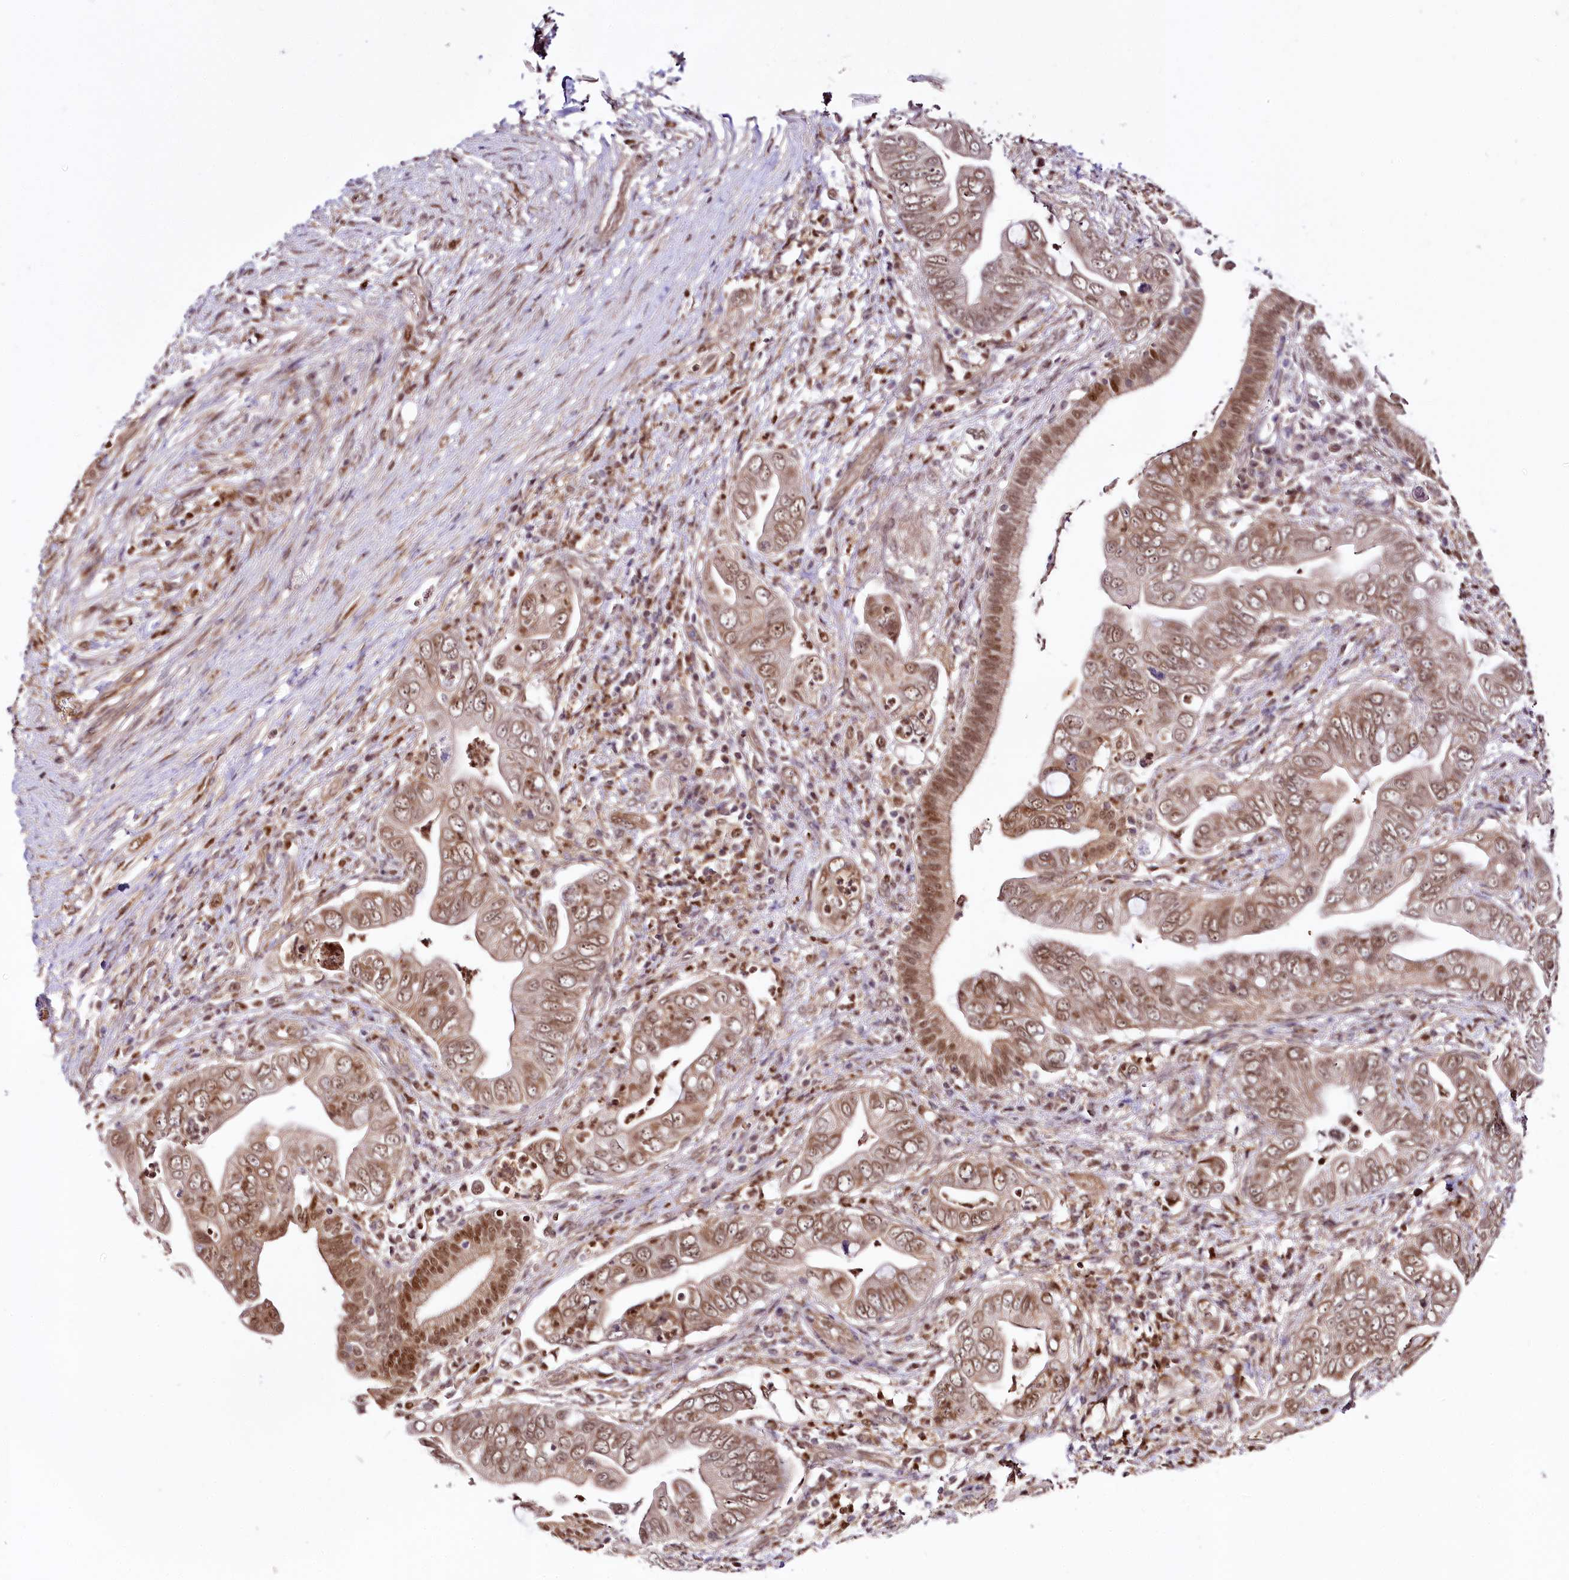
{"staining": {"intensity": "moderate", "quantity": ">75%", "location": "nuclear"}, "tissue": "pancreatic cancer", "cell_type": "Tumor cells", "image_type": "cancer", "snomed": [{"axis": "morphology", "description": "Adenocarcinoma, NOS"}, {"axis": "topography", "description": "Pancreas"}], "caption": "This is an image of immunohistochemistry (IHC) staining of pancreatic cancer, which shows moderate expression in the nuclear of tumor cells.", "gene": "GNL3L", "patient": {"sex": "male", "age": 75}}